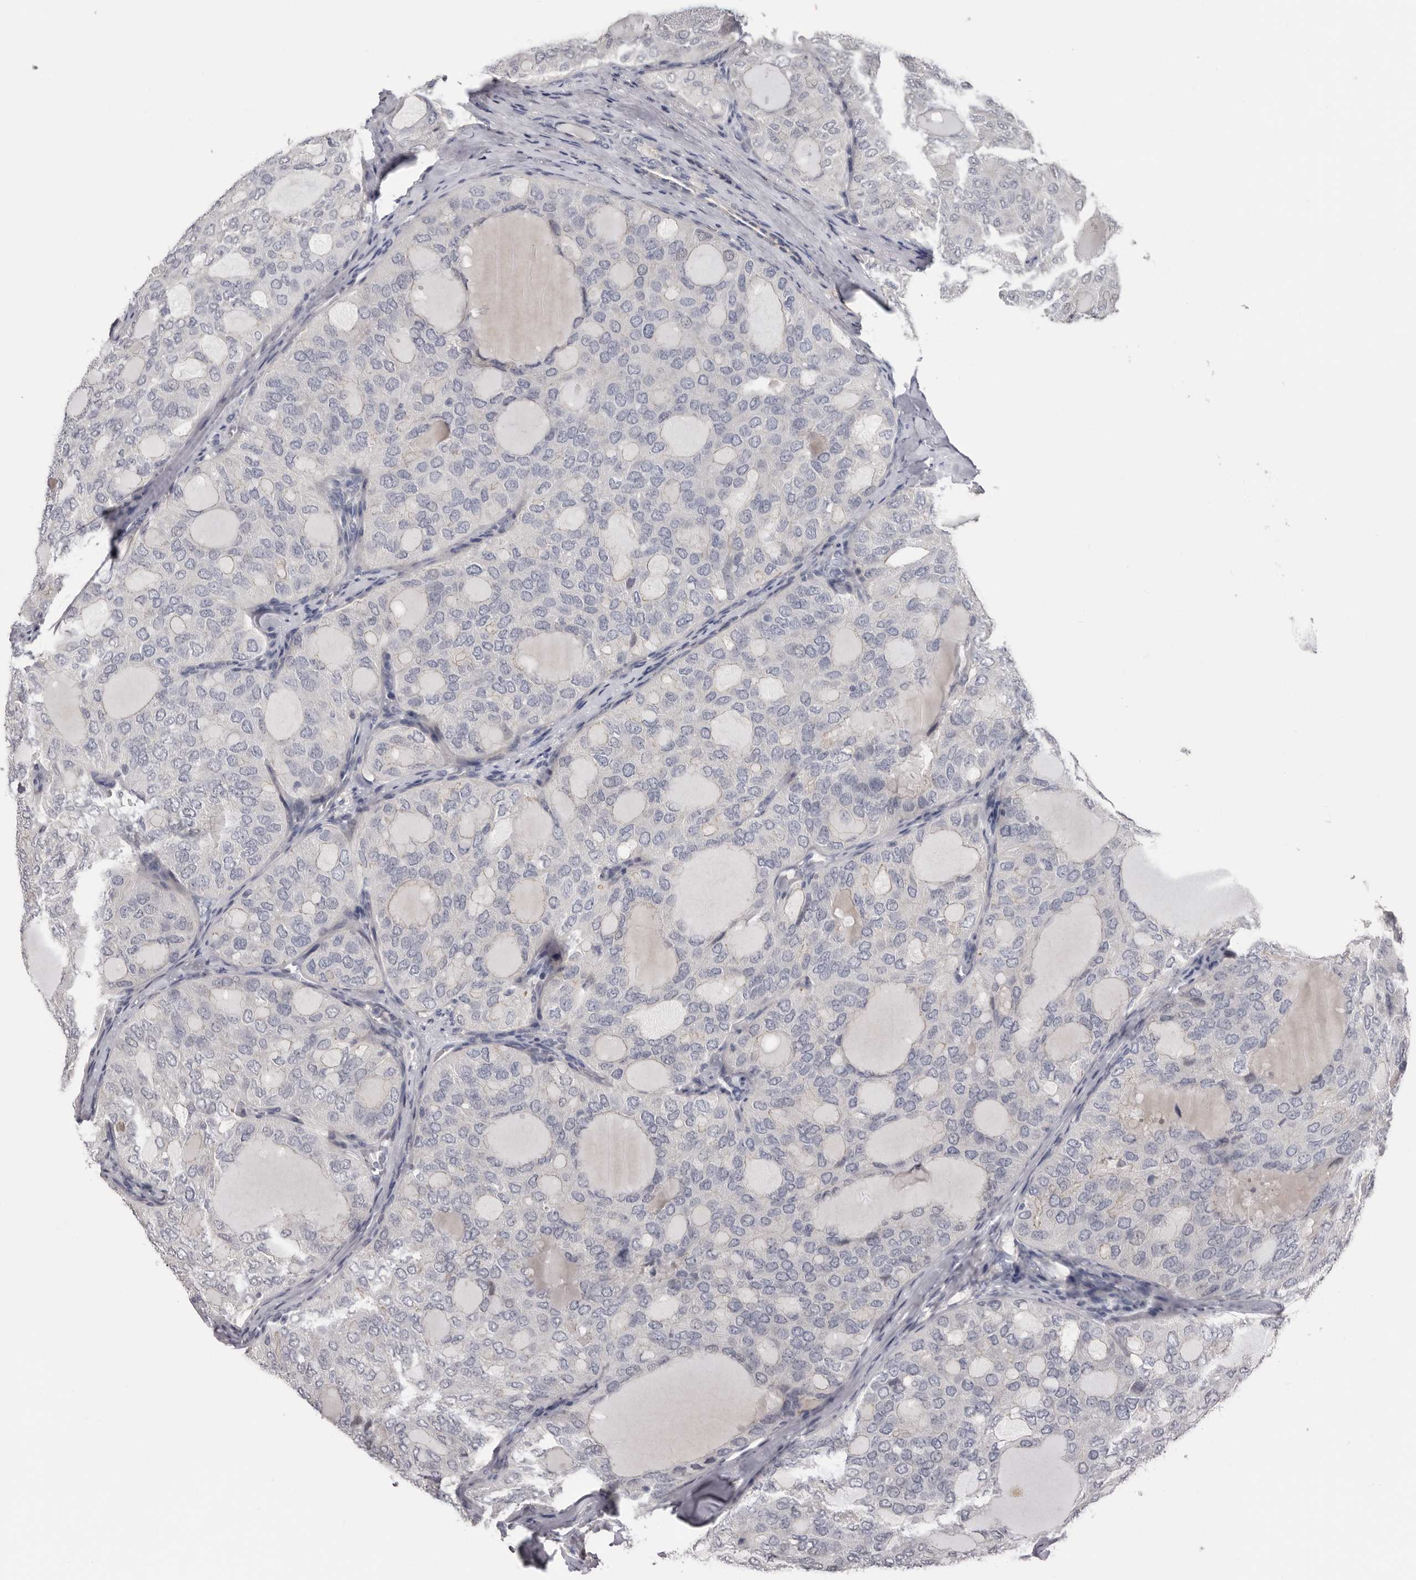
{"staining": {"intensity": "negative", "quantity": "none", "location": "none"}, "tissue": "thyroid cancer", "cell_type": "Tumor cells", "image_type": "cancer", "snomed": [{"axis": "morphology", "description": "Follicular adenoma carcinoma, NOS"}, {"axis": "topography", "description": "Thyroid gland"}], "caption": "Immunohistochemical staining of human thyroid follicular adenoma carcinoma shows no significant expression in tumor cells.", "gene": "FABP7", "patient": {"sex": "male", "age": 75}}